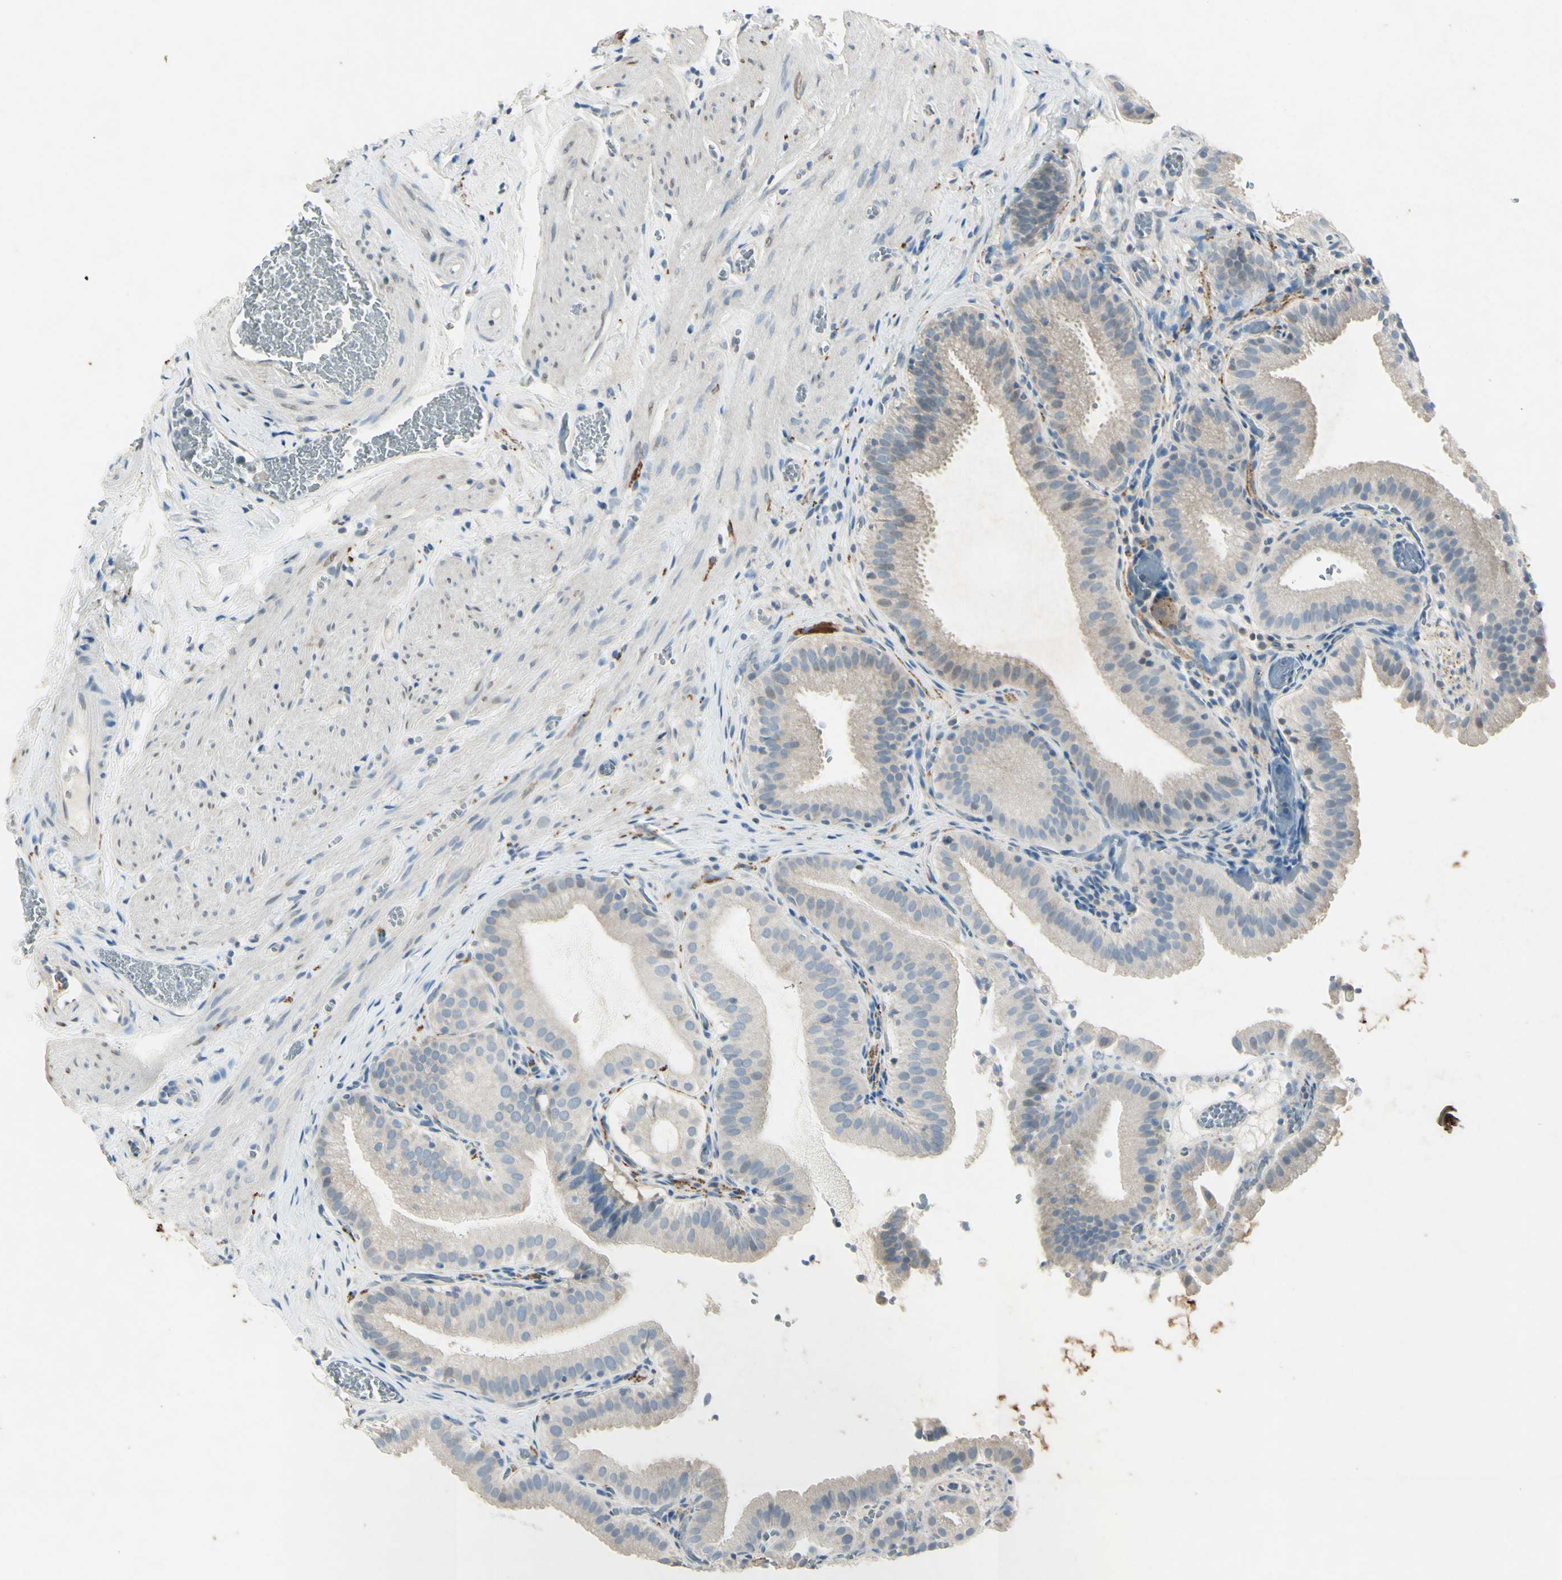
{"staining": {"intensity": "negative", "quantity": "none", "location": "none"}, "tissue": "gallbladder", "cell_type": "Glandular cells", "image_type": "normal", "snomed": [{"axis": "morphology", "description": "Normal tissue, NOS"}, {"axis": "topography", "description": "Gallbladder"}], "caption": "A photomicrograph of gallbladder stained for a protein exhibits no brown staining in glandular cells. (Immunohistochemistry, brightfield microscopy, high magnification).", "gene": "SNAP91", "patient": {"sex": "male", "age": 54}}